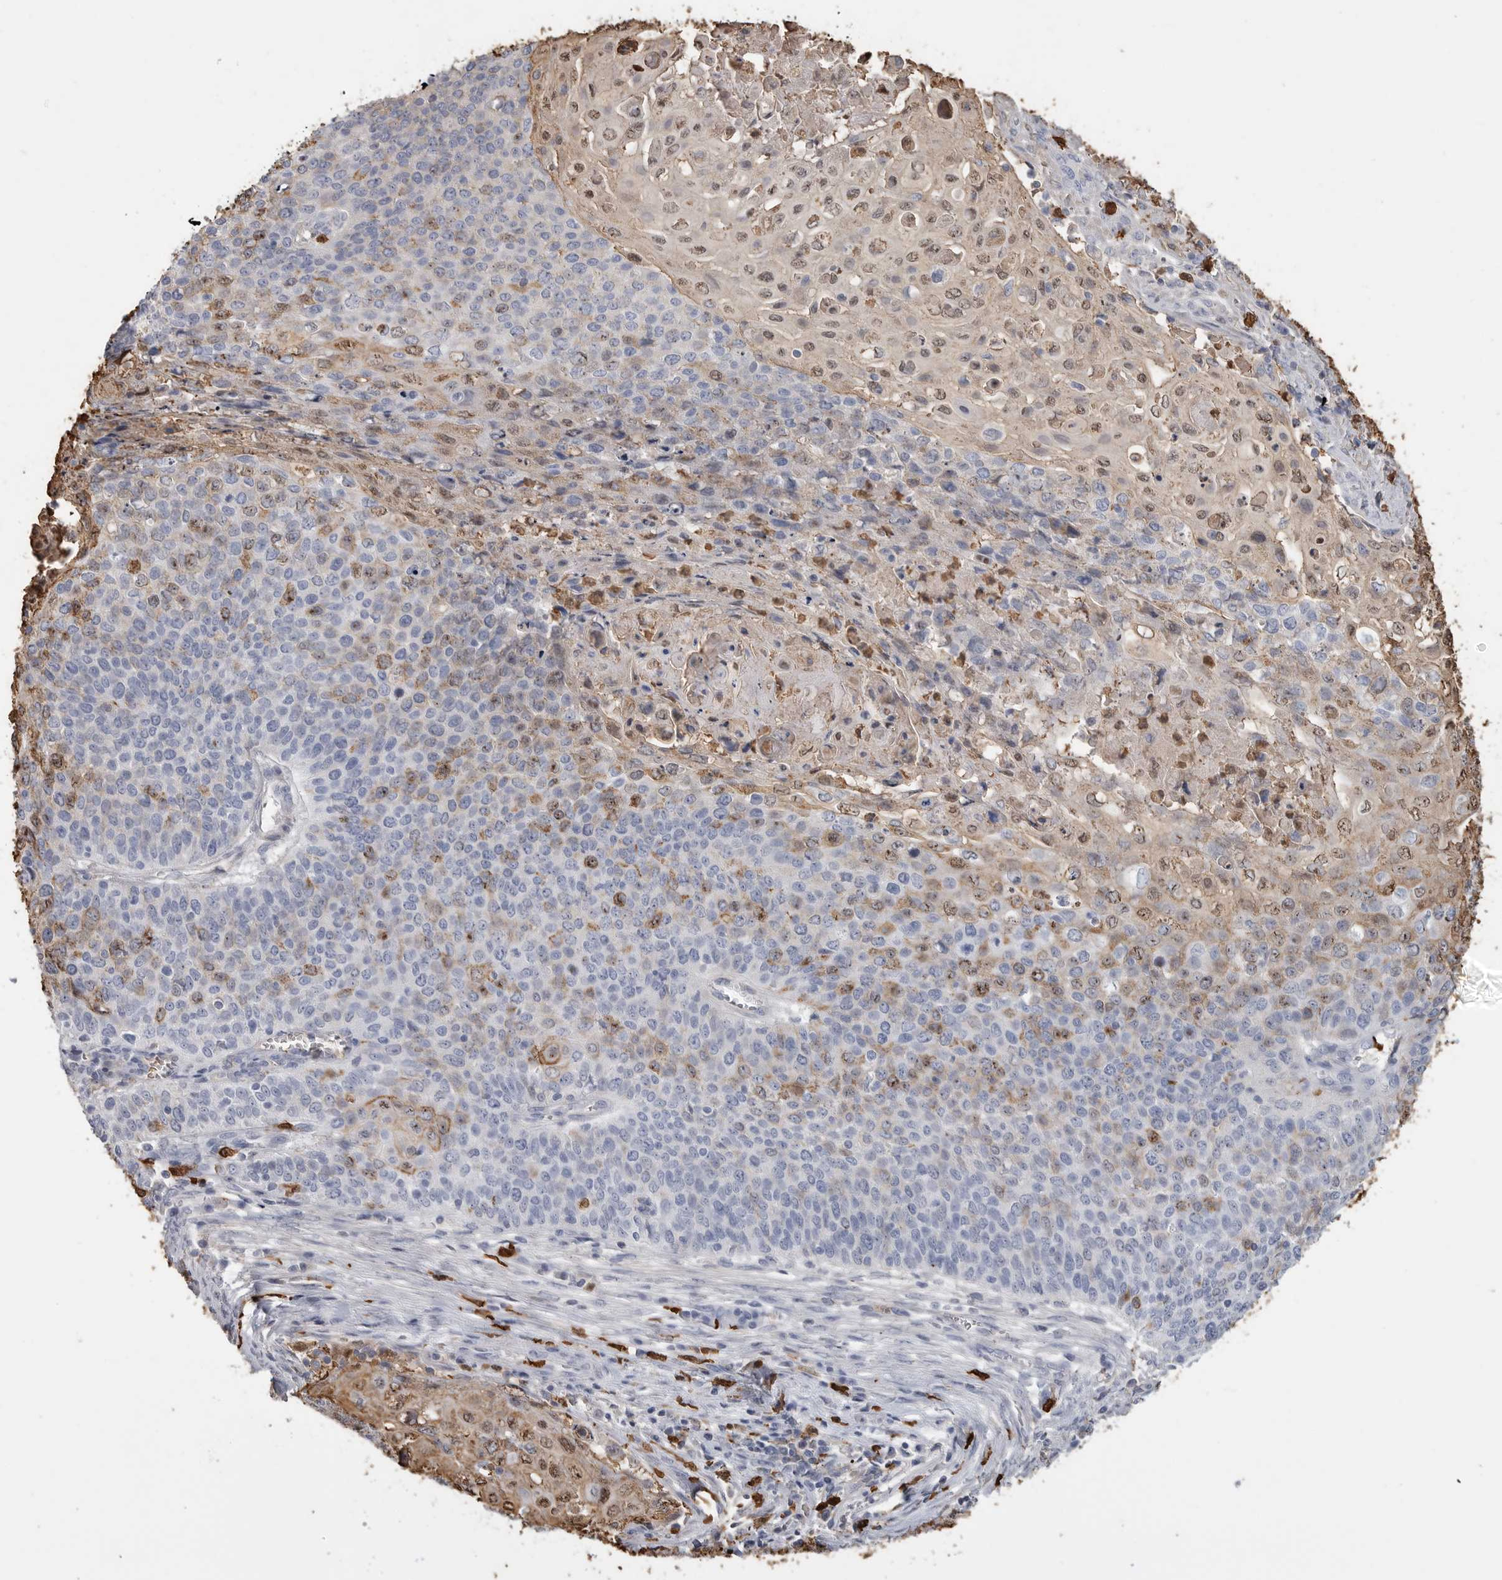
{"staining": {"intensity": "moderate", "quantity": "<25%", "location": "nuclear"}, "tissue": "cervical cancer", "cell_type": "Tumor cells", "image_type": "cancer", "snomed": [{"axis": "morphology", "description": "Squamous cell carcinoma, NOS"}, {"axis": "topography", "description": "Cervix"}], "caption": "Immunohistochemistry (IHC) staining of cervical squamous cell carcinoma, which displays low levels of moderate nuclear staining in approximately <25% of tumor cells indicating moderate nuclear protein positivity. The staining was performed using DAB (3,3'-diaminobenzidine) (brown) for protein detection and nuclei were counterstained in hematoxylin (blue).", "gene": "CYB561D1", "patient": {"sex": "female", "age": 39}}